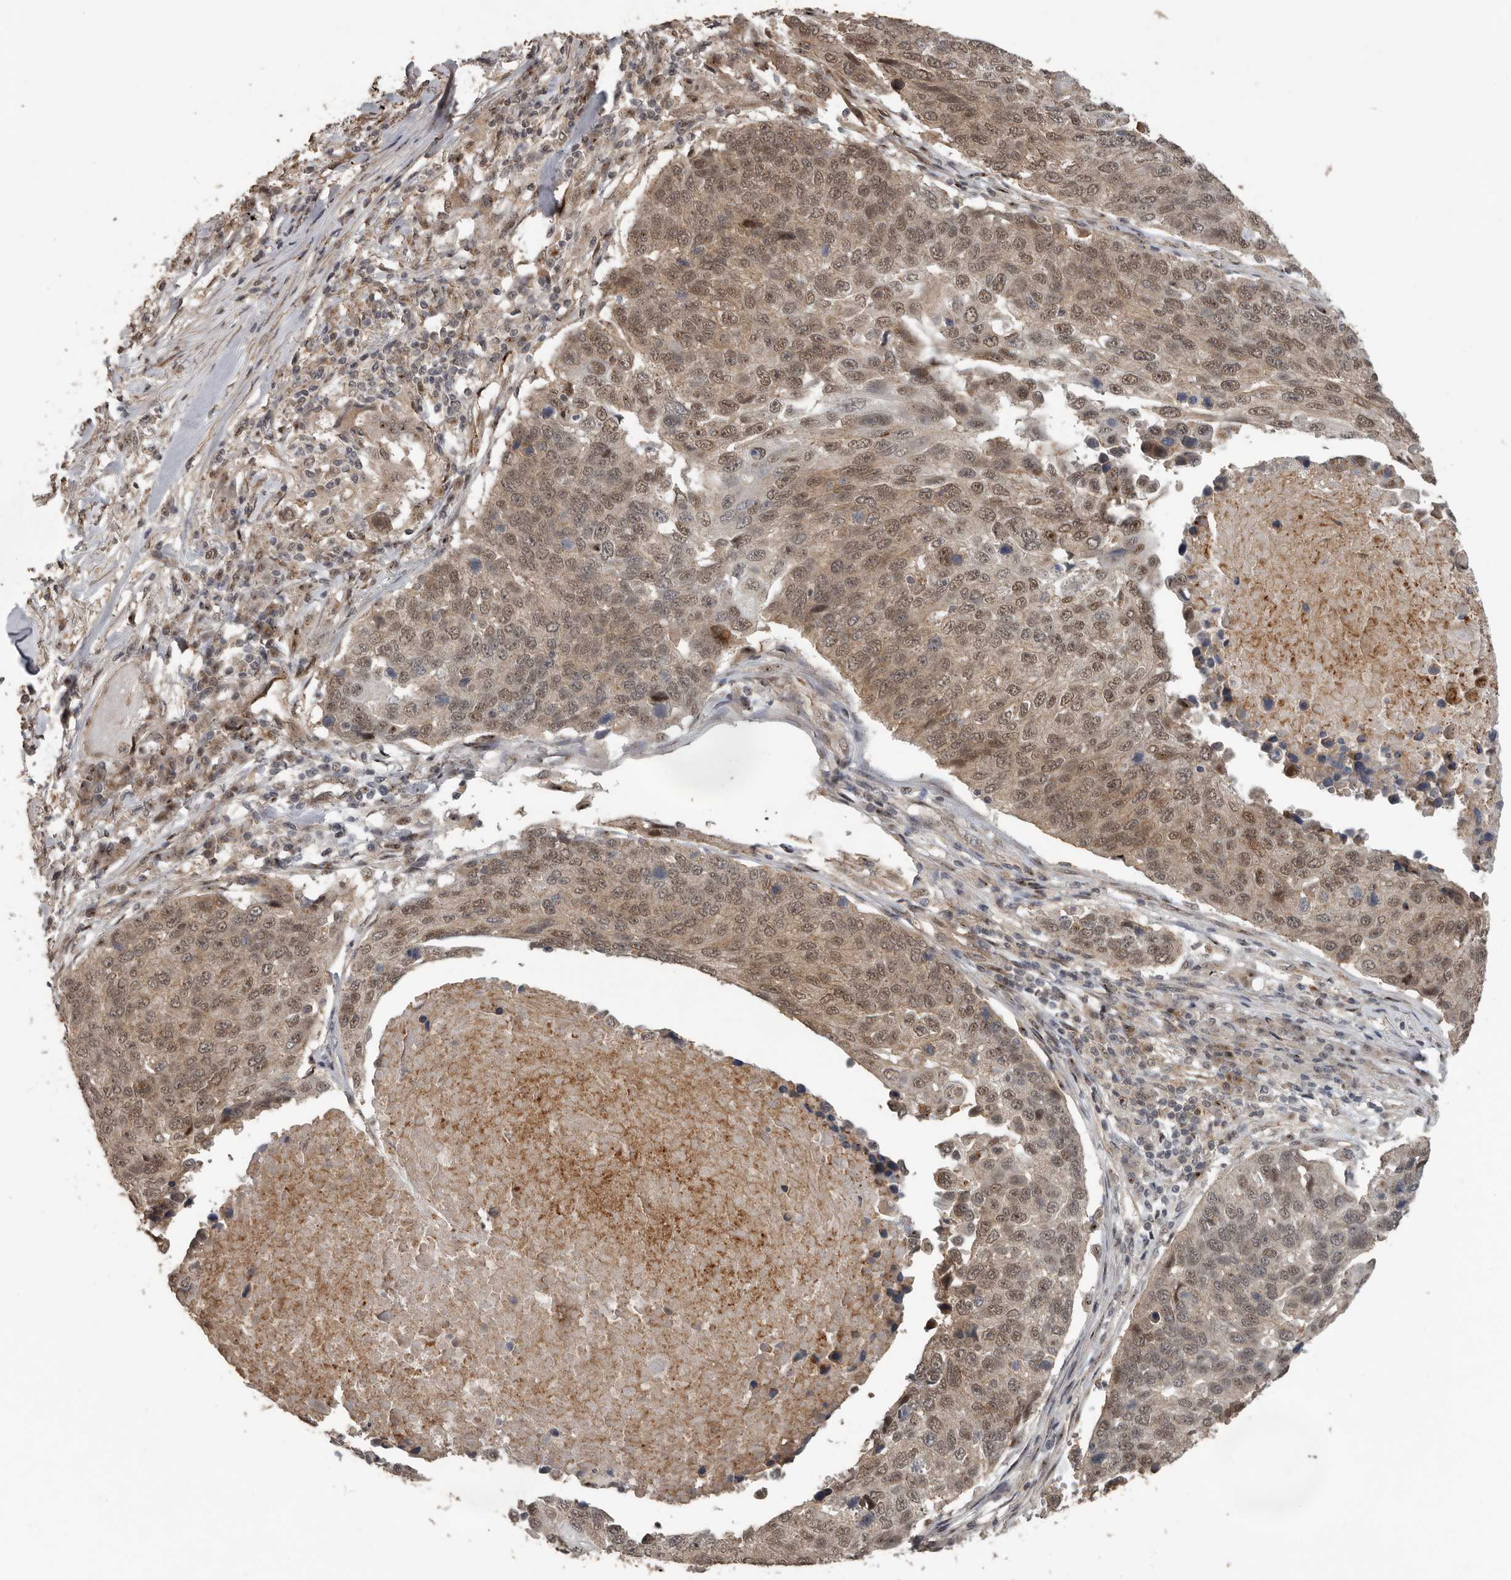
{"staining": {"intensity": "weak", "quantity": ">75%", "location": "cytoplasmic/membranous,nuclear"}, "tissue": "lung cancer", "cell_type": "Tumor cells", "image_type": "cancer", "snomed": [{"axis": "morphology", "description": "Squamous cell carcinoma, NOS"}, {"axis": "topography", "description": "Lung"}], "caption": "A histopathology image of lung squamous cell carcinoma stained for a protein displays weak cytoplasmic/membranous and nuclear brown staining in tumor cells. (DAB = brown stain, brightfield microscopy at high magnification).", "gene": "CEP350", "patient": {"sex": "male", "age": 66}}